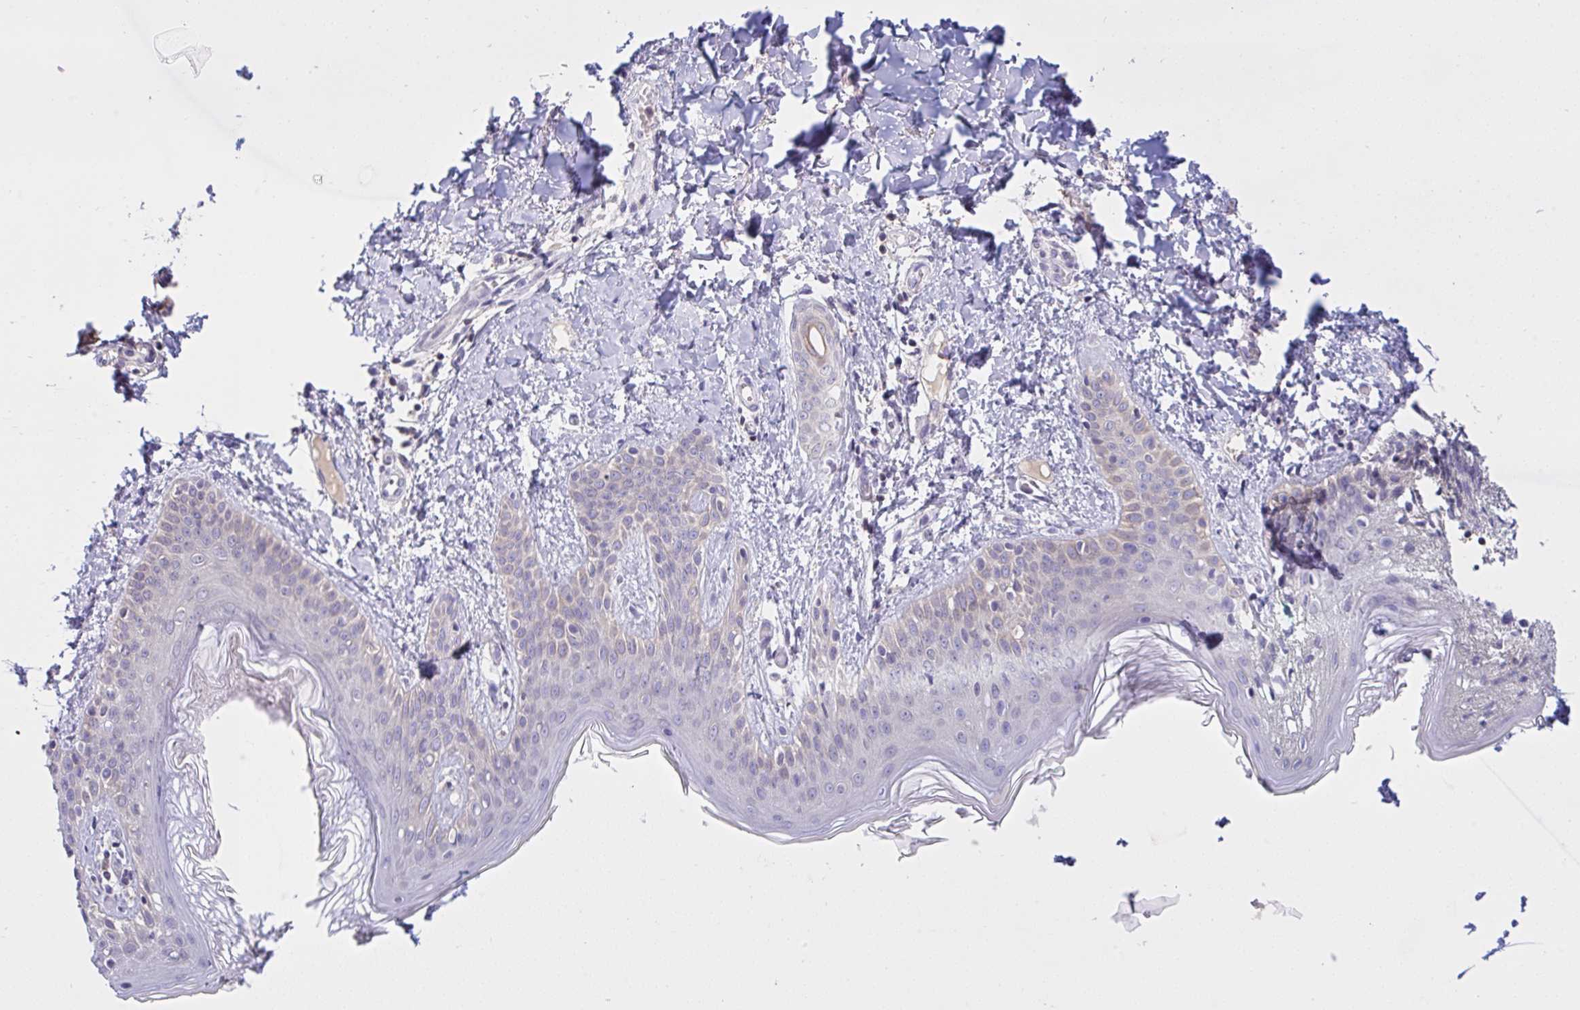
{"staining": {"intensity": "negative", "quantity": "none", "location": "none"}, "tissue": "skin", "cell_type": "Fibroblasts", "image_type": "normal", "snomed": [{"axis": "morphology", "description": "Normal tissue, NOS"}, {"axis": "topography", "description": "Skin"}], "caption": "Immunohistochemical staining of unremarkable skin demonstrates no significant expression in fibroblasts.", "gene": "TMEM41A", "patient": {"sex": "male", "age": 16}}